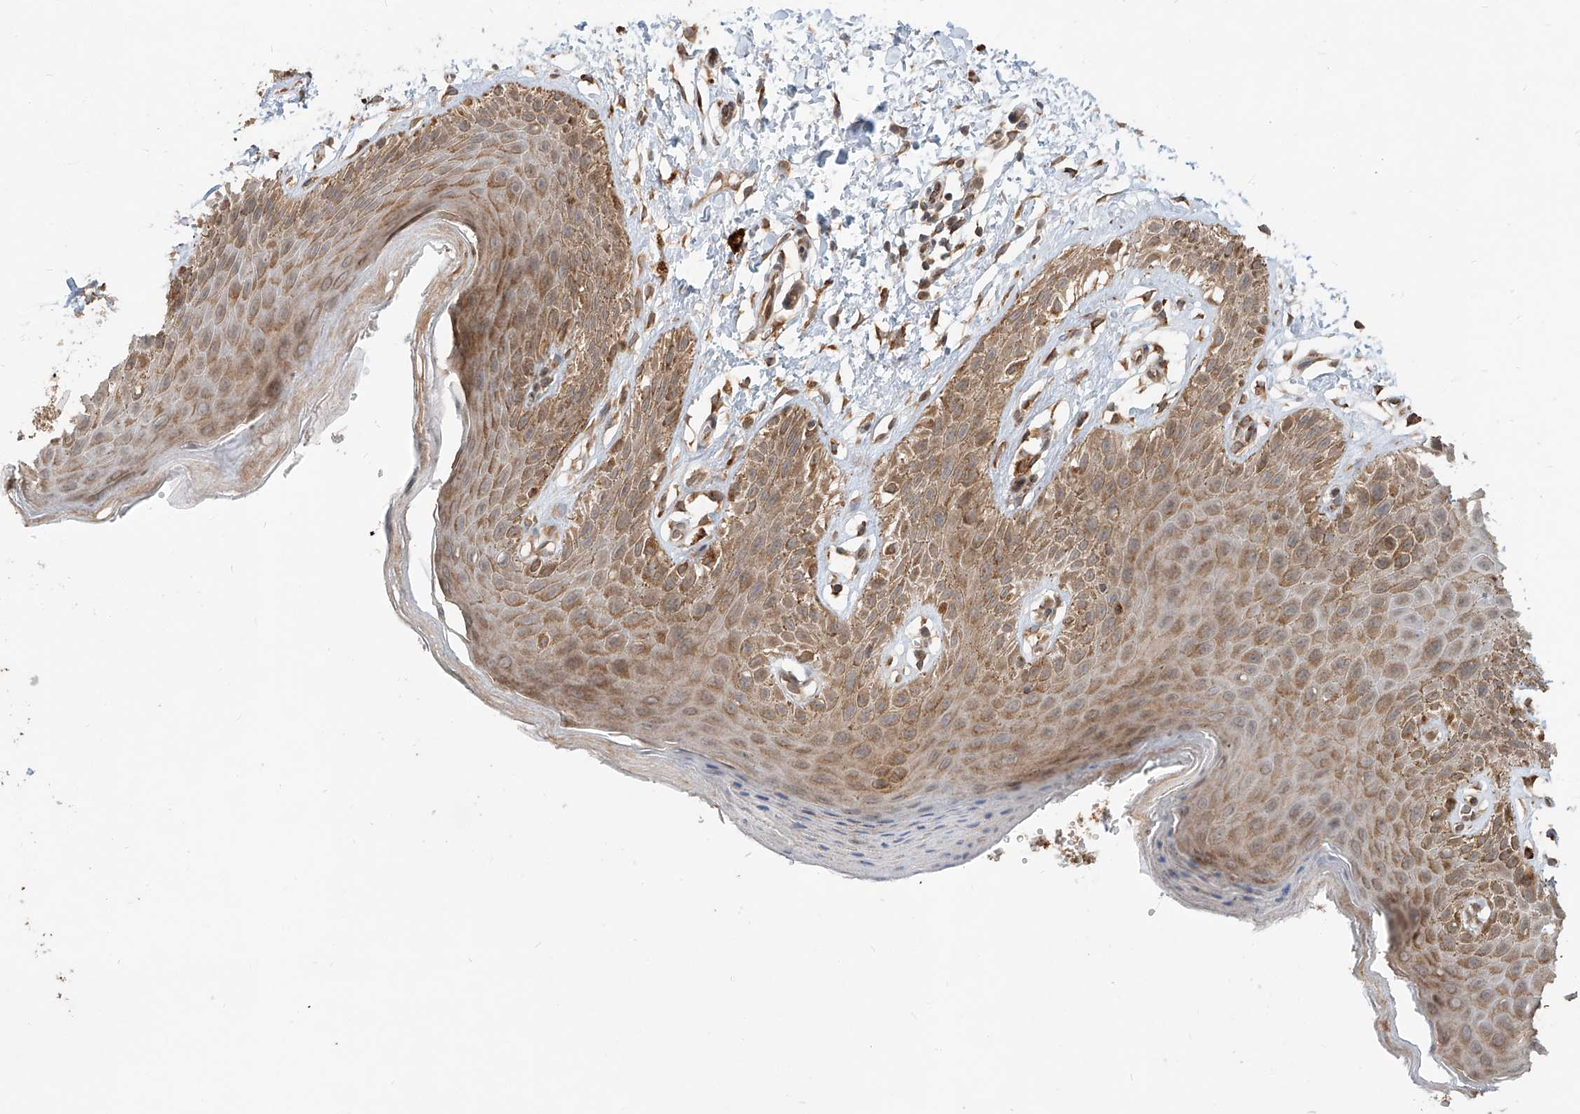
{"staining": {"intensity": "moderate", "quantity": ">75%", "location": "cytoplasmic/membranous"}, "tissue": "skin", "cell_type": "Epidermal cells", "image_type": "normal", "snomed": [{"axis": "morphology", "description": "Normal tissue, NOS"}, {"axis": "topography", "description": "Anal"}], "caption": "This image displays normal skin stained with IHC to label a protein in brown. The cytoplasmic/membranous of epidermal cells show moderate positivity for the protein. Nuclei are counter-stained blue.", "gene": "STX19", "patient": {"sex": "male", "age": 44}}